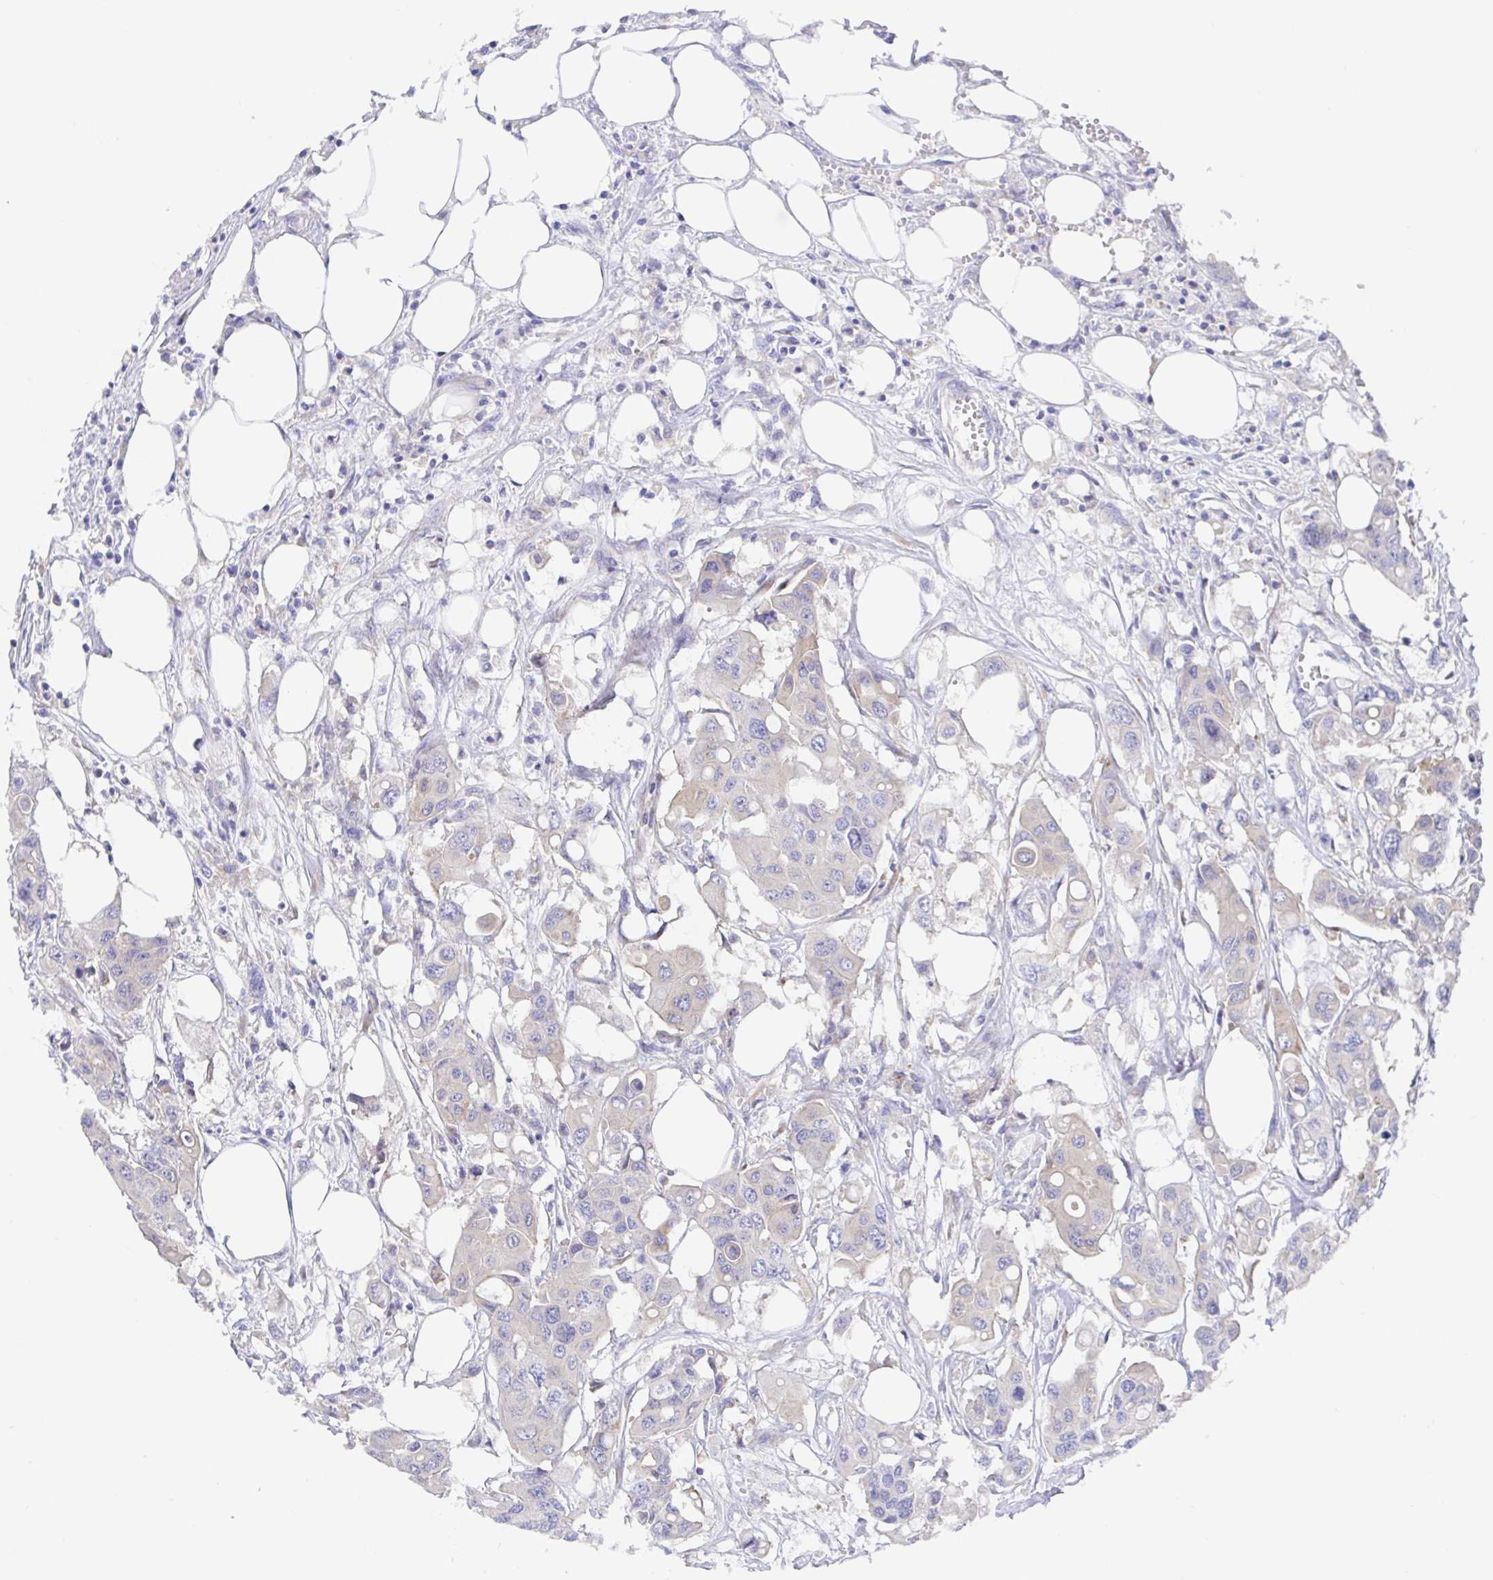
{"staining": {"intensity": "weak", "quantity": "<25%", "location": "cytoplasmic/membranous"}, "tissue": "colorectal cancer", "cell_type": "Tumor cells", "image_type": "cancer", "snomed": [{"axis": "morphology", "description": "Adenocarcinoma, NOS"}, {"axis": "topography", "description": "Colon"}], "caption": "Human colorectal adenocarcinoma stained for a protein using immunohistochemistry displays no expression in tumor cells.", "gene": "GOLGA1", "patient": {"sex": "male", "age": 77}}